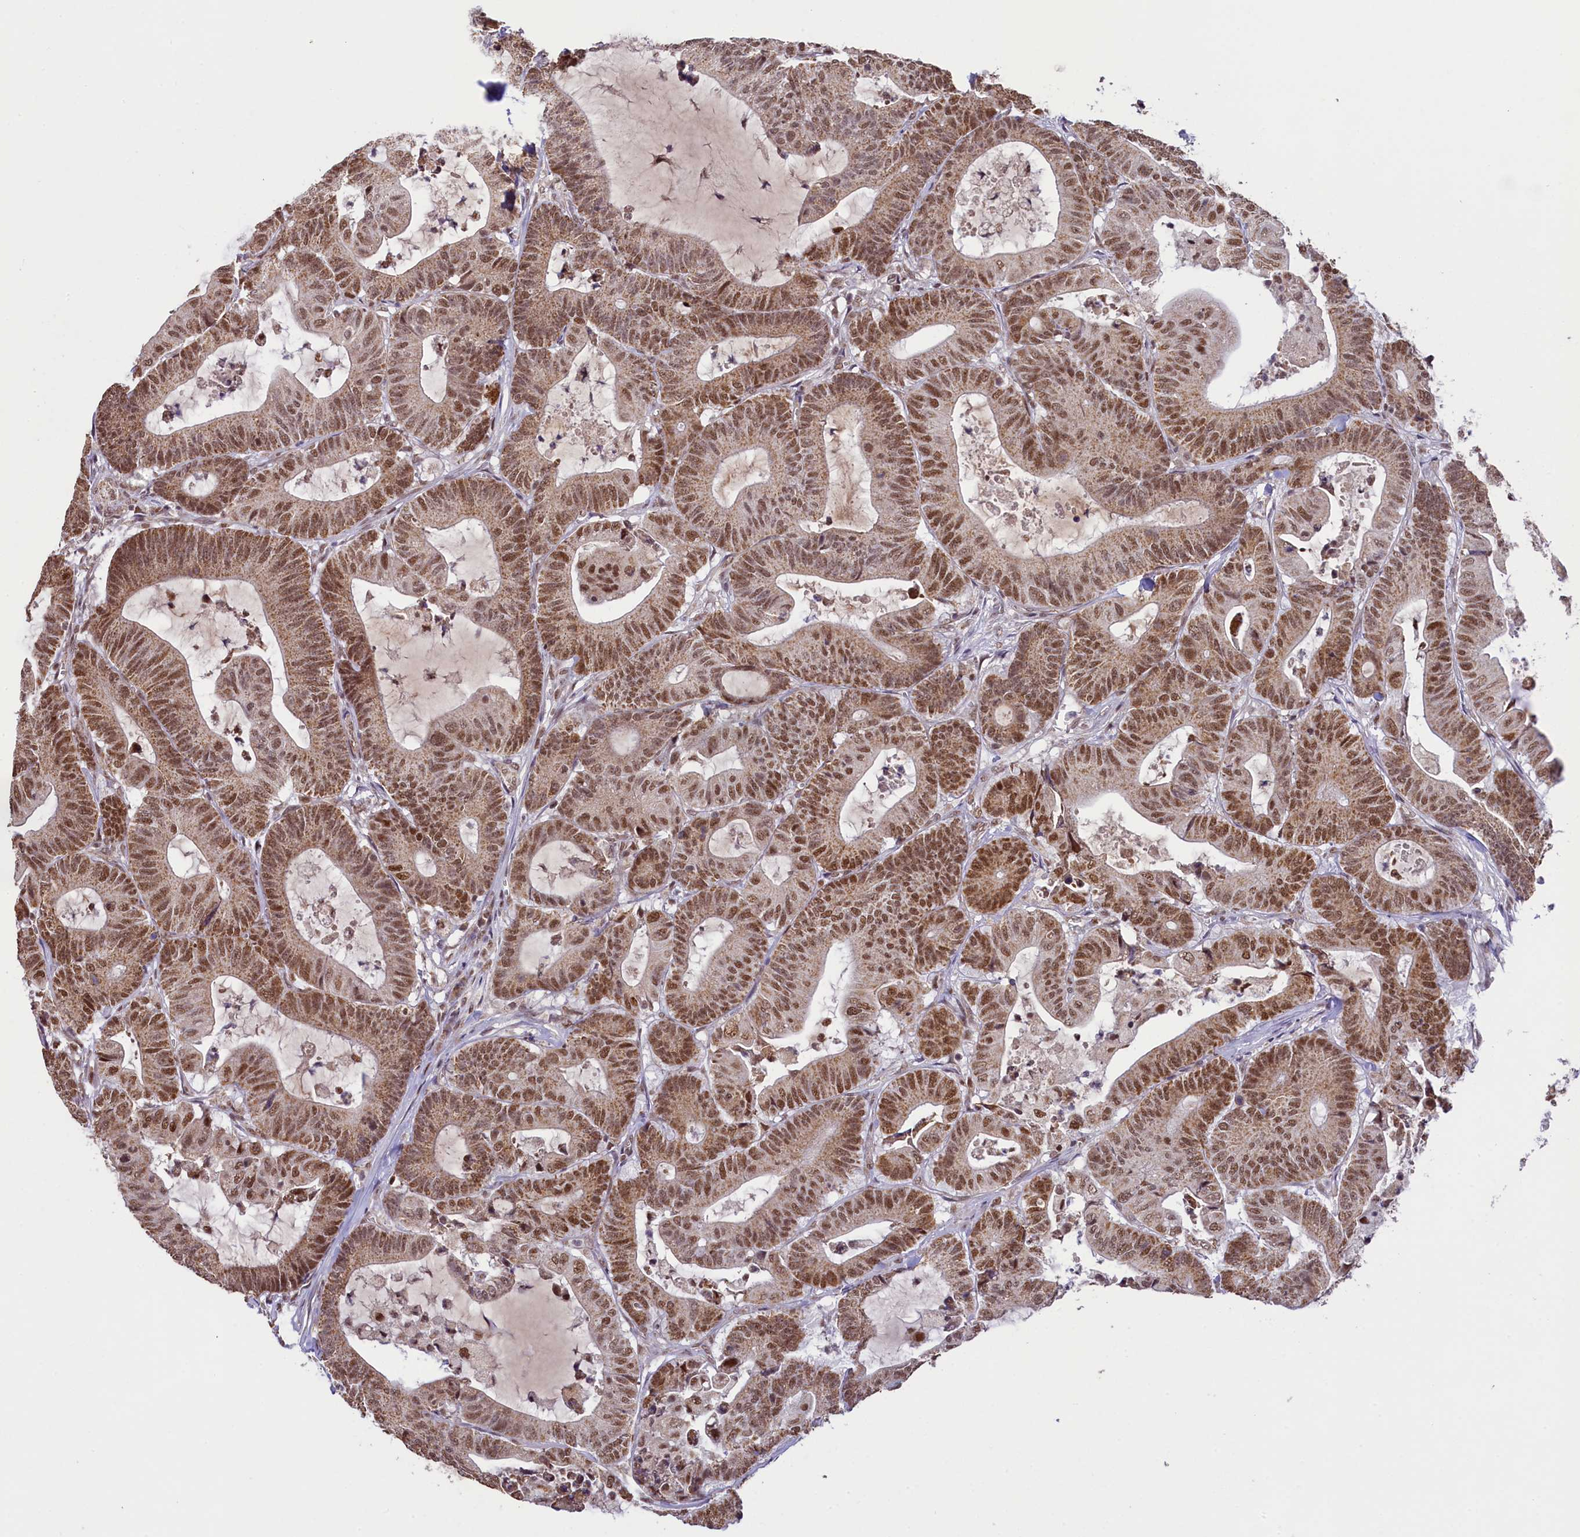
{"staining": {"intensity": "moderate", "quantity": ">75%", "location": "cytoplasmic/membranous,nuclear"}, "tissue": "colorectal cancer", "cell_type": "Tumor cells", "image_type": "cancer", "snomed": [{"axis": "morphology", "description": "Adenocarcinoma, NOS"}, {"axis": "topography", "description": "Colon"}], "caption": "DAB immunohistochemical staining of colorectal cancer demonstrates moderate cytoplasmic/membranous and nuclear protein positivity in approximately >75% of tumor cells.", "gene": "PAF1", "patient": {"sex": "female", "age": 84}}